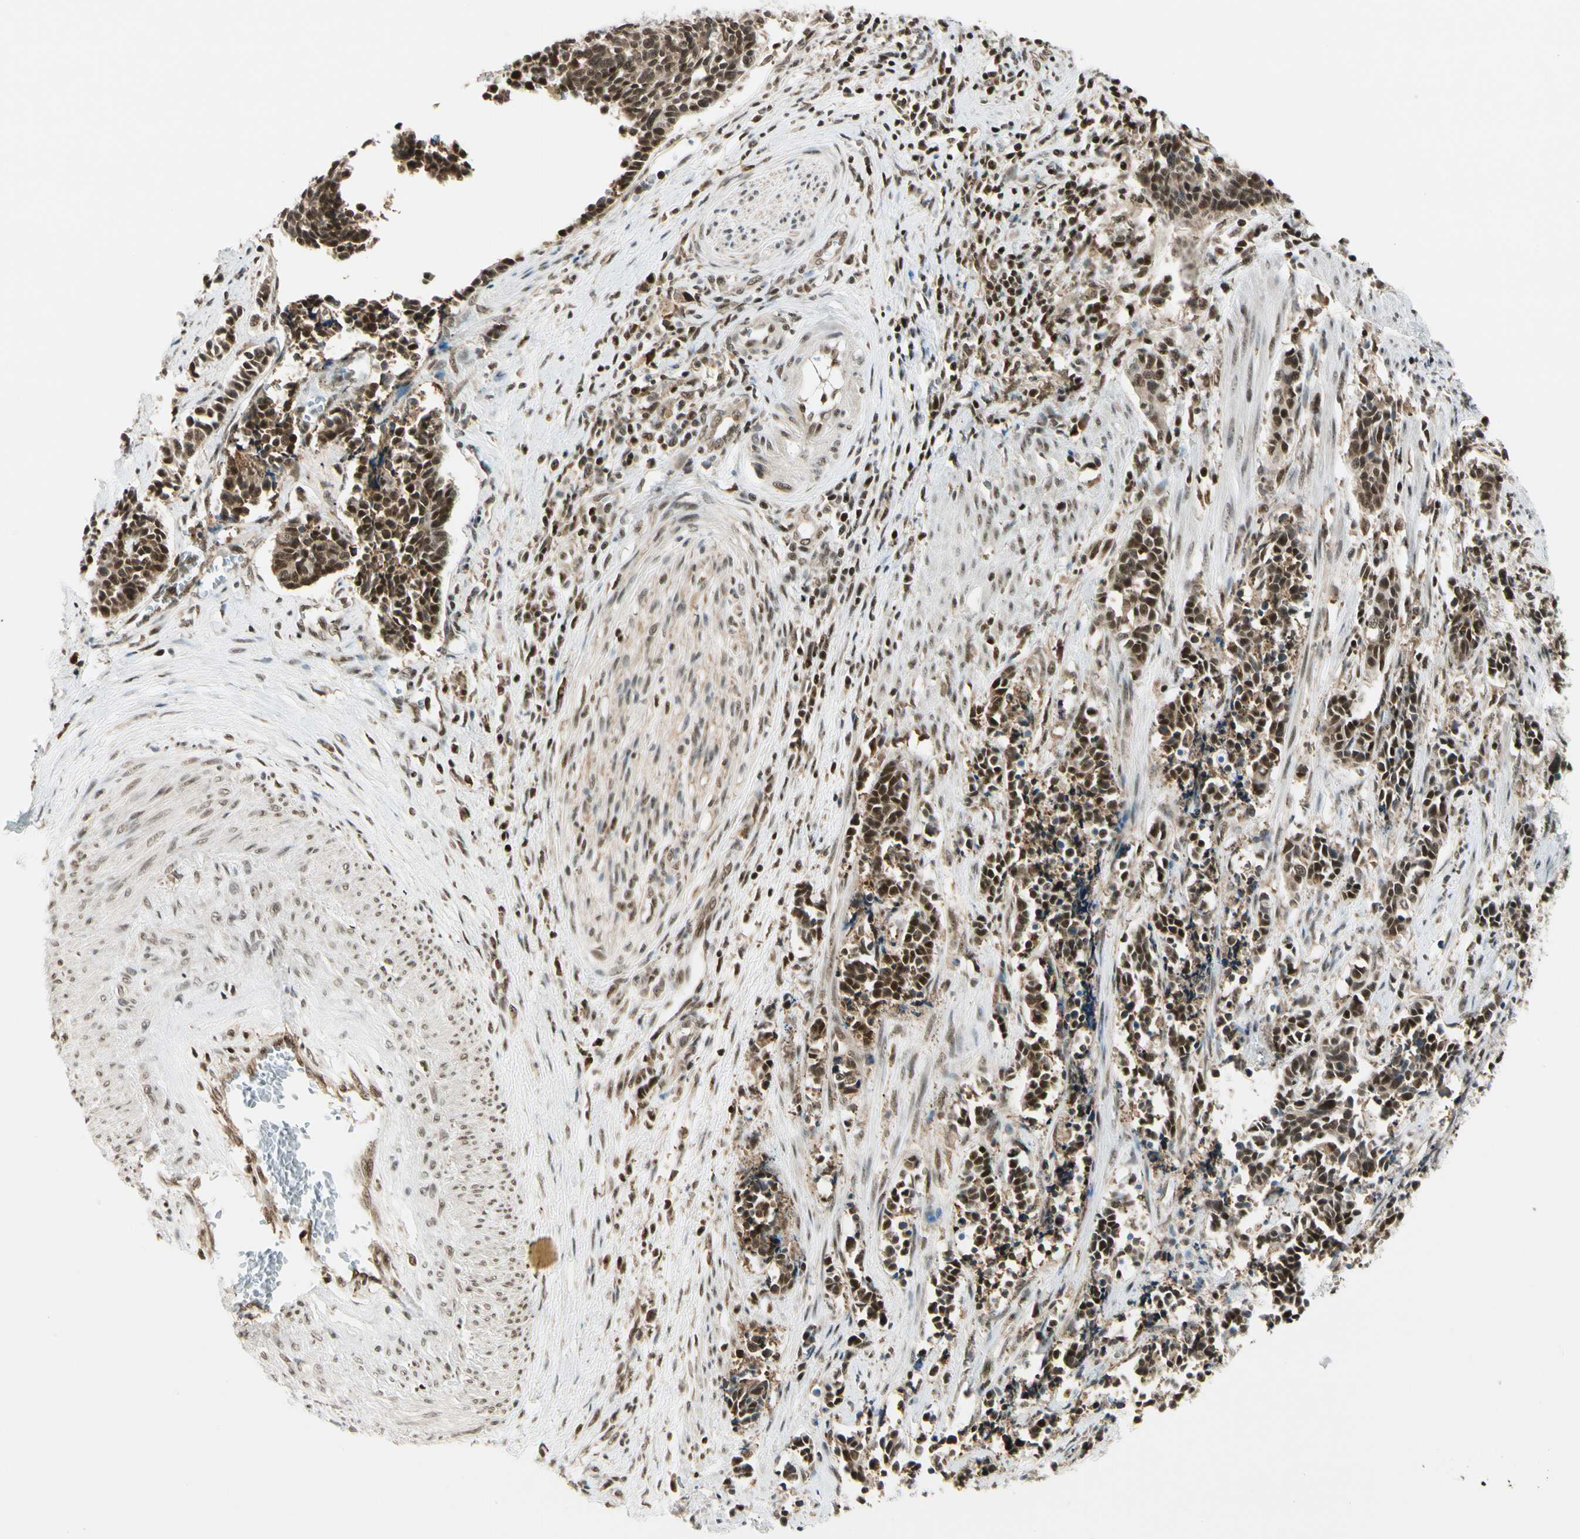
{"staining": {"intensity": "strong", "quantity": ">75%", "location": "cytoplasmic/membranous,nuclear"}, "tissue": "cervical cancer", "cell_type": "Tumor cells", "image_type": "cancer", "snomed": [{"axis": "morphology", "description": "Squamous cell carcinoma, NOS"}, {"axis": "topography", "description": "Cervix"}], "caption": "Human cervical cancer stained with a brown dye shows strong cytoplasmic/membranous and nuclear positive positivity in about >75% of tumor cells.", "gene": "DAXX", "patient": {"sex": "female", "age": 35}}